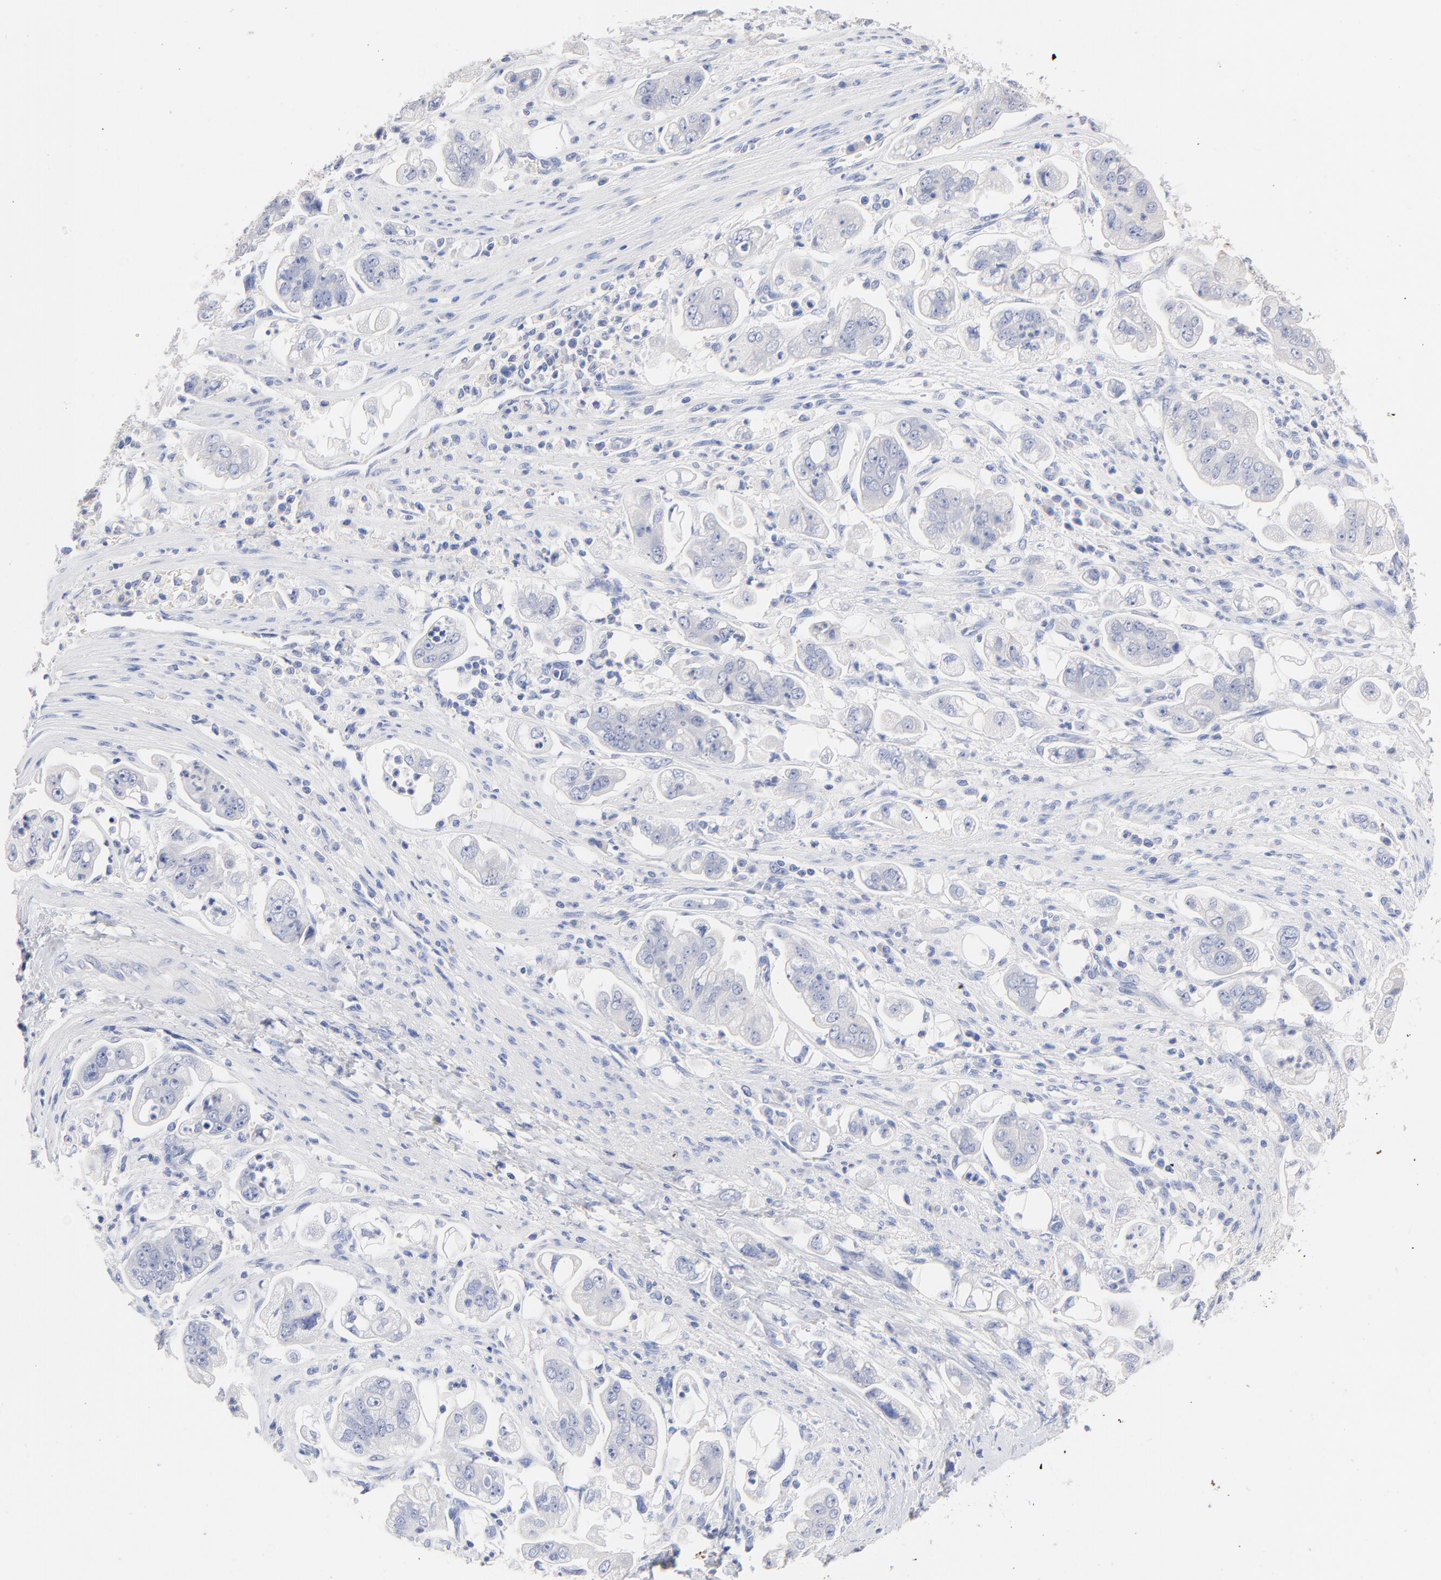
{"staining": {"intensity": "negative", "quantity": "none", "location": "none"}, "tissue": "stomach cancer", "cell_type": "Tumor cells", "image_type": "cancer", "snomed": [{"axis": "morphology", "description": "Adenocarcinoma, NOS"}, {"axis": "topography", "description": "Stomach"}], "caption": "Tumor cells show no significant positivity in stomach cancer (adenocarcinoma). (DAB immunohistochemistry (IHC), high magnification).", "gene": "CPS1", "patient": {"sex": "male", "age": 62}}